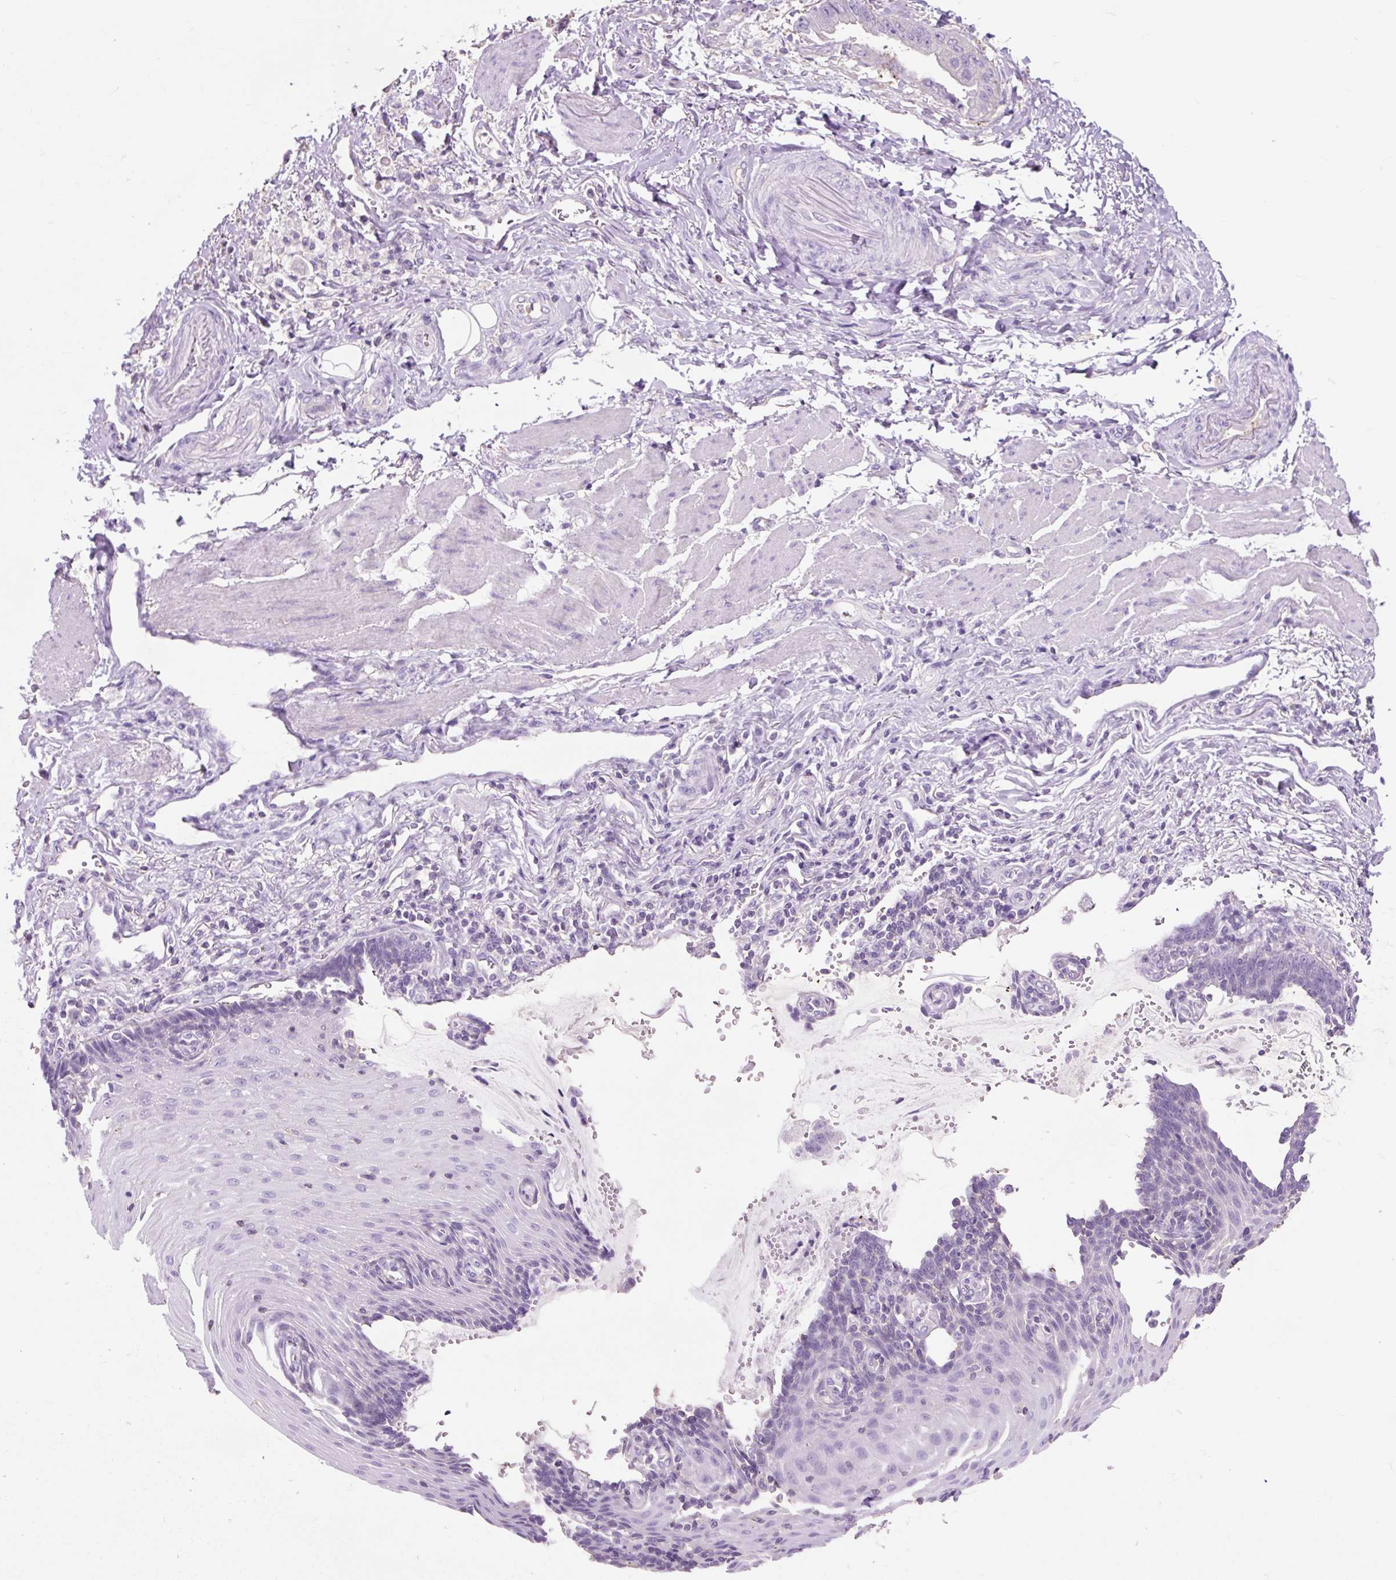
{"staining": {"intensity": "negative", "quantity": "none", "location": "none"}, "tissue": "stomach cancer", "cell_type": "Tumor cells", "image_type": "cancer", "snomed": [{"axis": "morphology", "description": "Adenocarcinoma, NOS"}, {"axis": "topography", "description": "Stomach"}], "caption": "Stomach adenocarcinoma was stained to show a protein in brown. There is no significant positivity in tumor cells.", "gene": "OR10A7", "patient": {"sex": "male", "age": 62}}